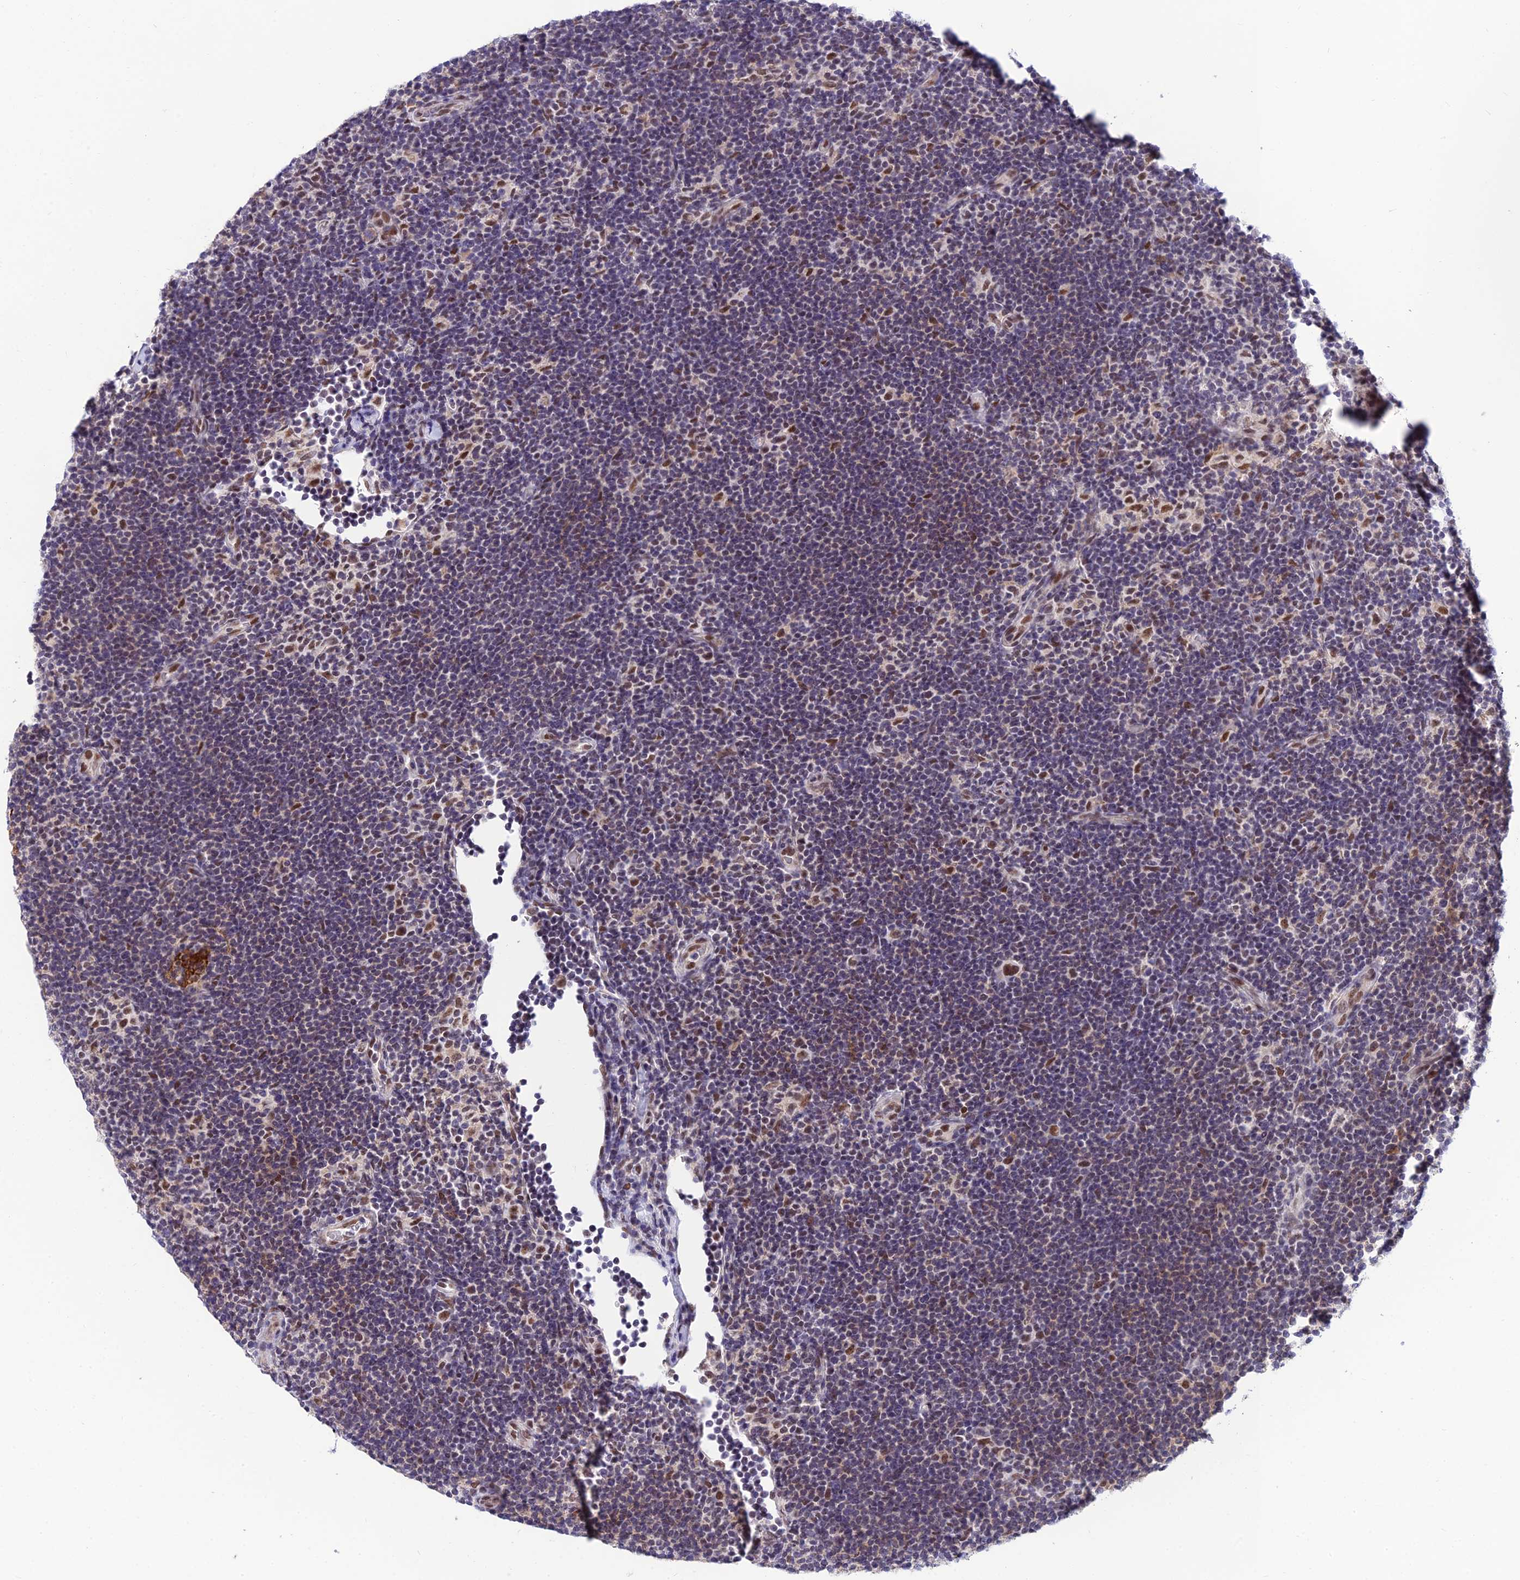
{"staining": {"intensity": "moderate", "quantity": ">75%", "location": "nuclear"}, "tissue": "lymphoma", "cell_type": "Tumor cells", "image_type": "cancer", "snomed": [{"axis": "morphology", "description": "Hodgkin's disease, NOS"}, {"axis": "topography", "description": "Lymph node"}], "caption": "Lymphoma stained for a protein shows moderate nuclear positivity in tumor cells.", "gene": "C2orf49", "patient": {"sex": "female", "age": 57}}